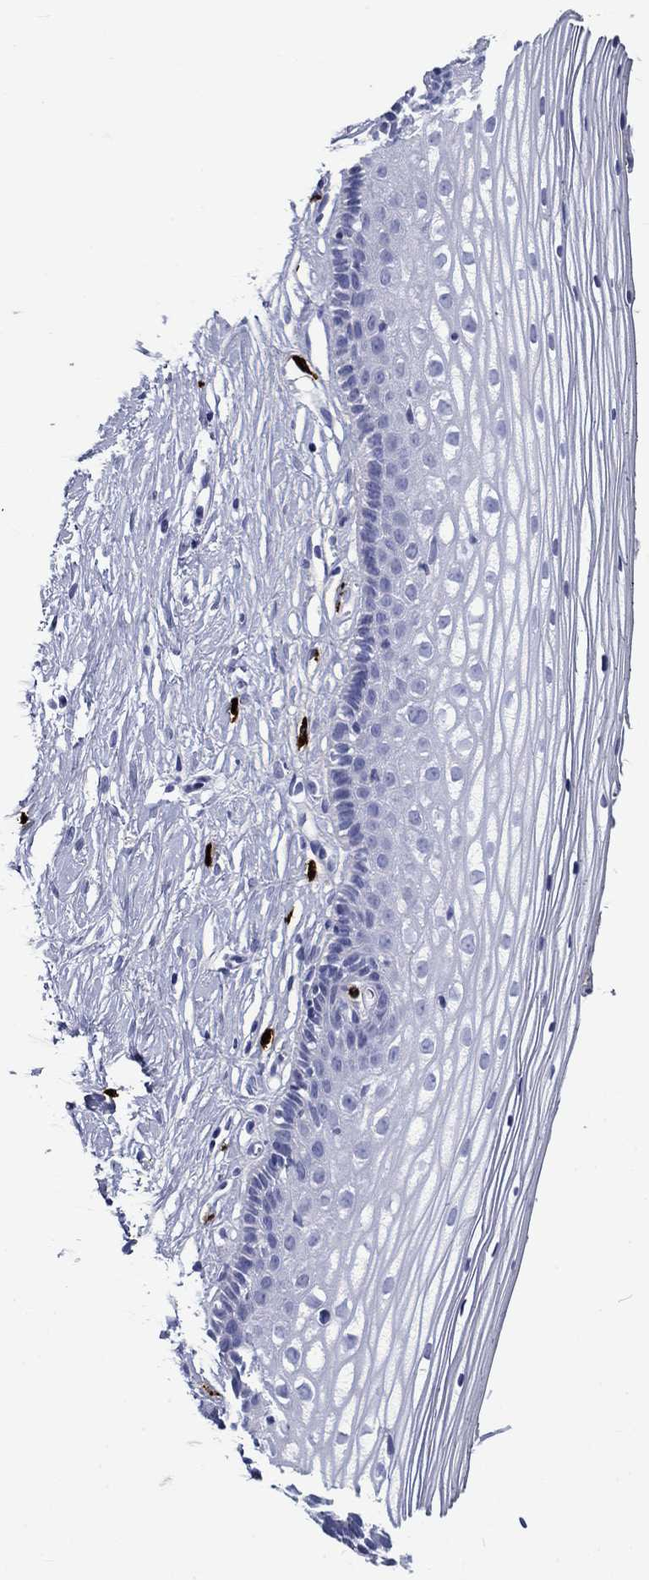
{"staining": {"intensity": "negative", "quantity": "none", "location": "none"}, "tissue": "cervix", "cell_type": "Glandular cells", "image_type": "normal", "snomed": [{"axis": "morphology", "description": "Normal tissue, NOS"}, {"axis": "topography", "description": "Cervix"}], "caption": "Cervix stained for a protein using immunohistochemistry exhibits no positivity glandular cells.", "gene": "CD40LG", "patient": {"sex": "female", "age": 40}}